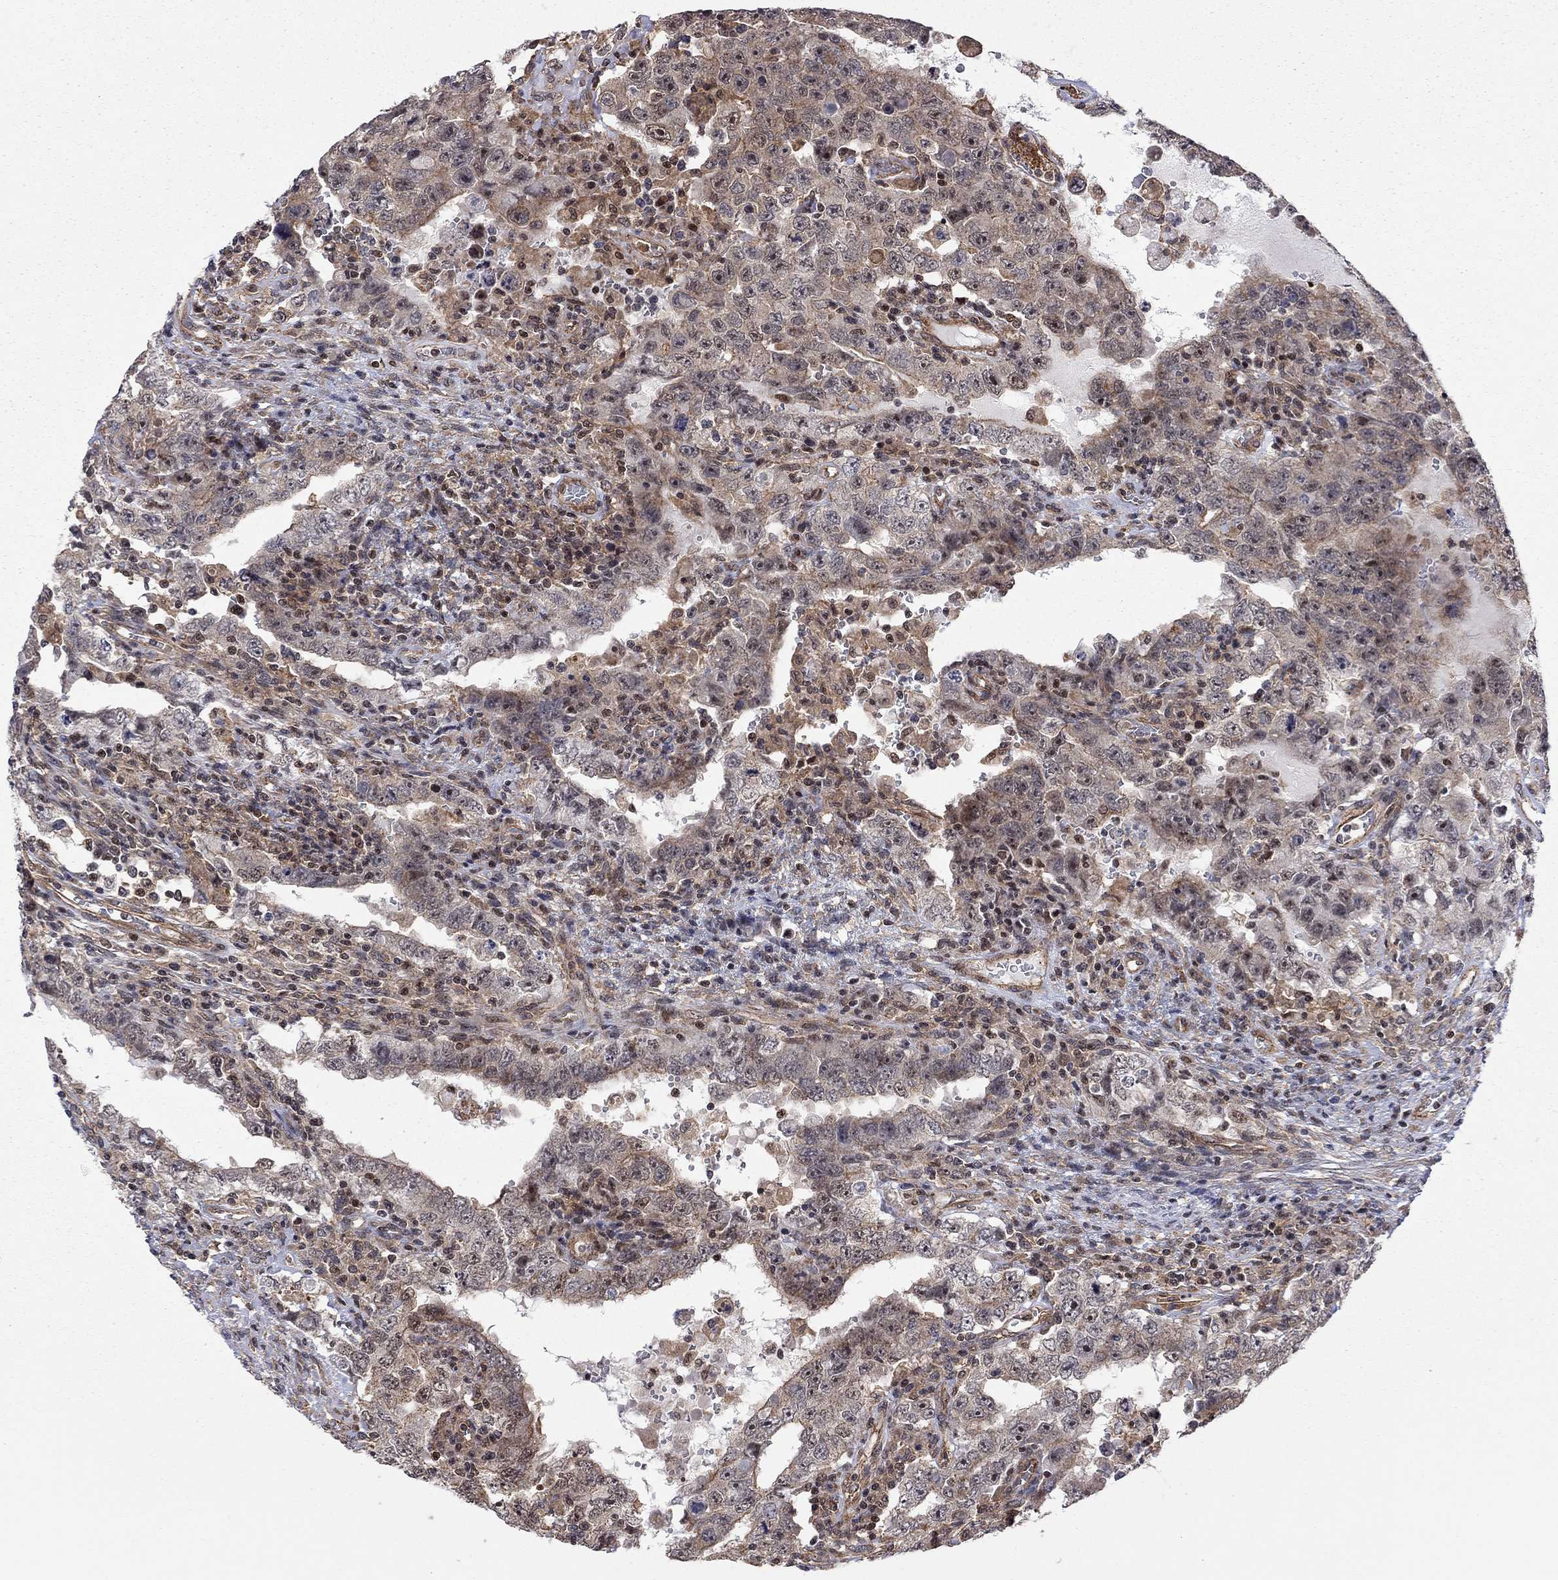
{"staining": {"intensity": "negative", "quantity": "none", "location": "none"}, "tissue": "testis cancer", "cell_type": "Tumor cells", "image_type": "cancer", "snomed": [{"axis": "morphology", "description": "Carcinoma, Embryonal, NOS"}, {"axis": "topography", "description": "Testis"}], "caption": "The immunohistochemistry histopathology image has no significant expression in tumor cells of testis cancer tissue.", "gene": "TDP1", "patient": {"sex": "male", "age": 26}}